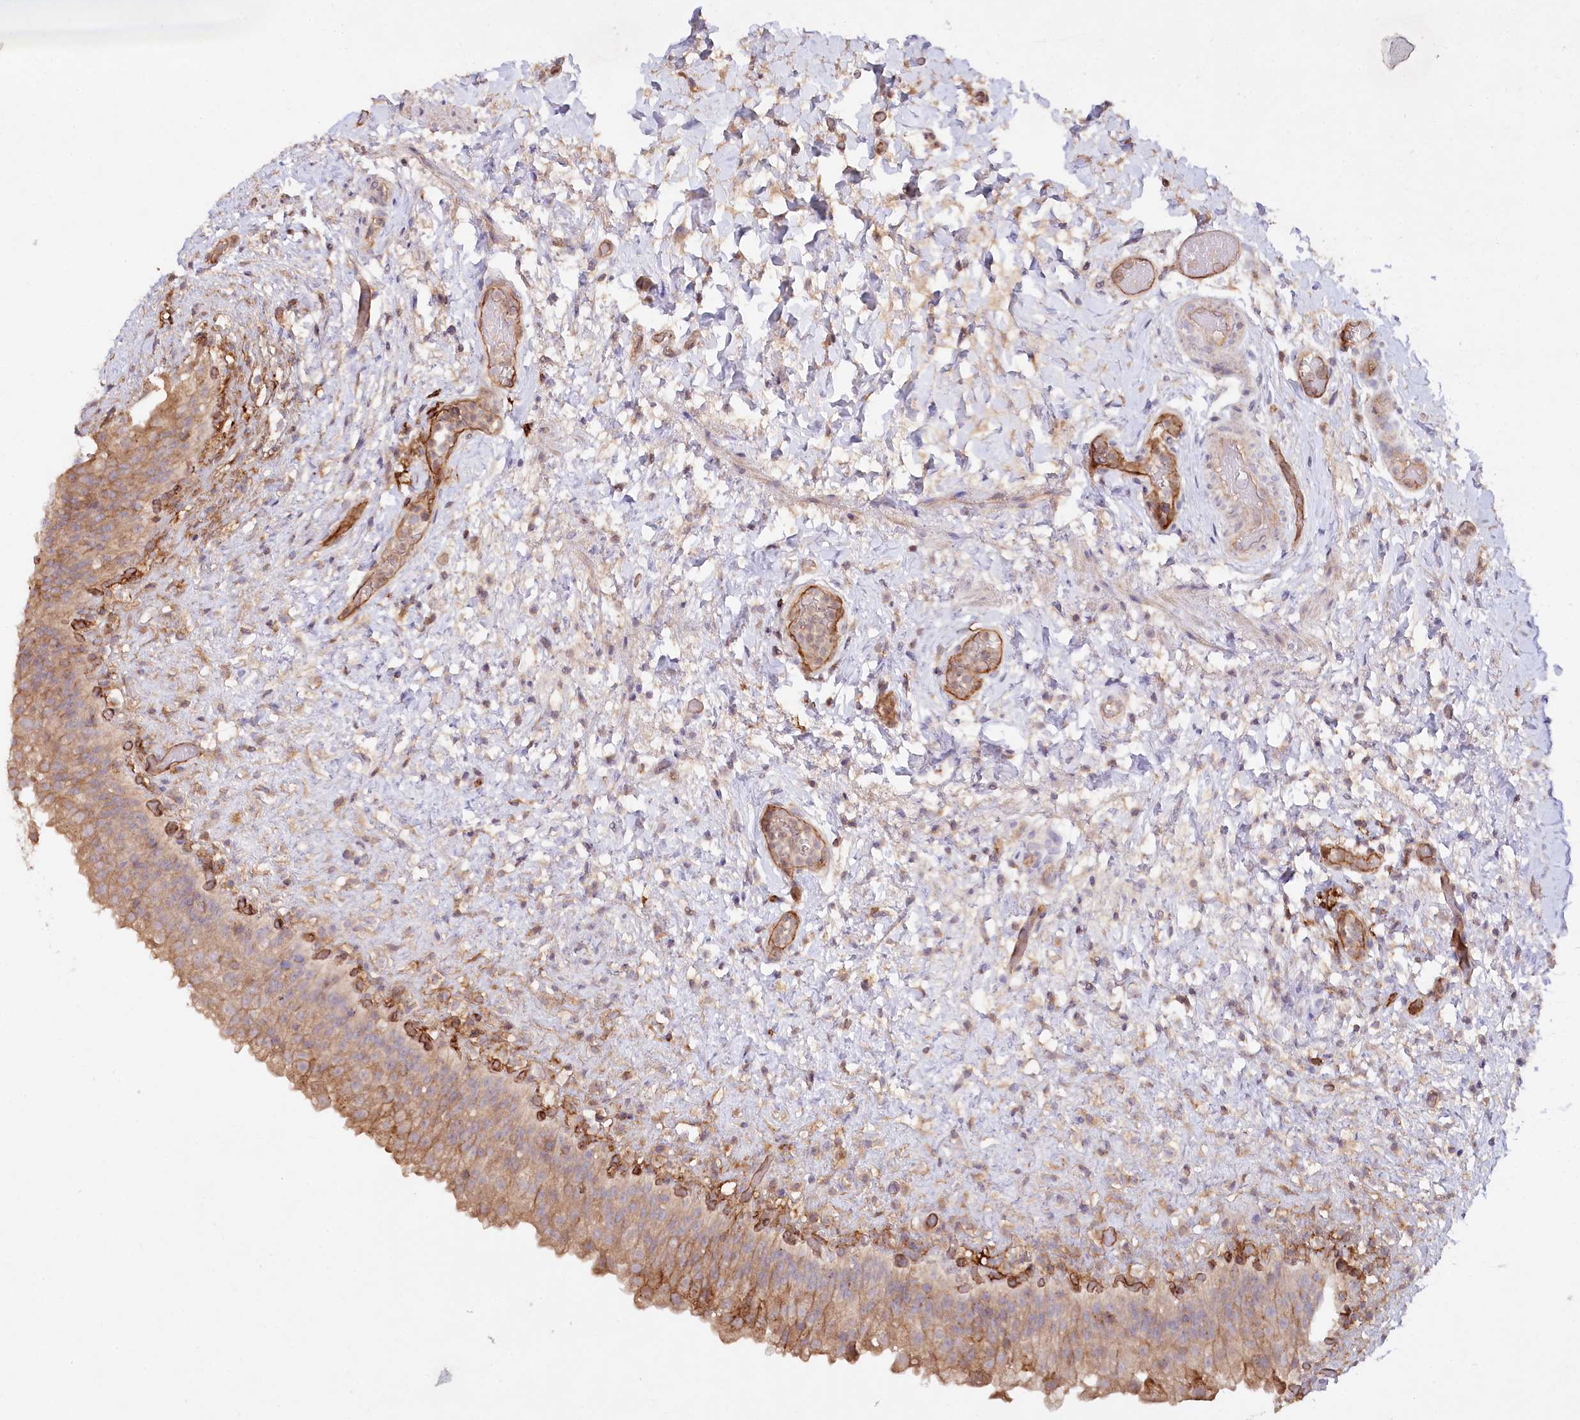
{"staining": {"intensity": "moderate", "quantity": ">75%", "location": "cytoplasmic/membranous"}, "tissue": "urinary bladder", "cell_type": "Urothelial cells", "image_type": "normal", "snomed": [{"axis": "morphology", "description": "Normal tissue, NOS"}, {"axis": "topography", "description": "Urinary bladder"}], "caption": "Immunohistochemistry micrograph of unremarkable human urinary bladder stained for a protein (brown), which demonstrates medium levels of moderate cytoplasmic/membranous staining in about >75% of urothelial cells.", "gene": "RBP5", "patient": {"sex": "female", "age": 27}}